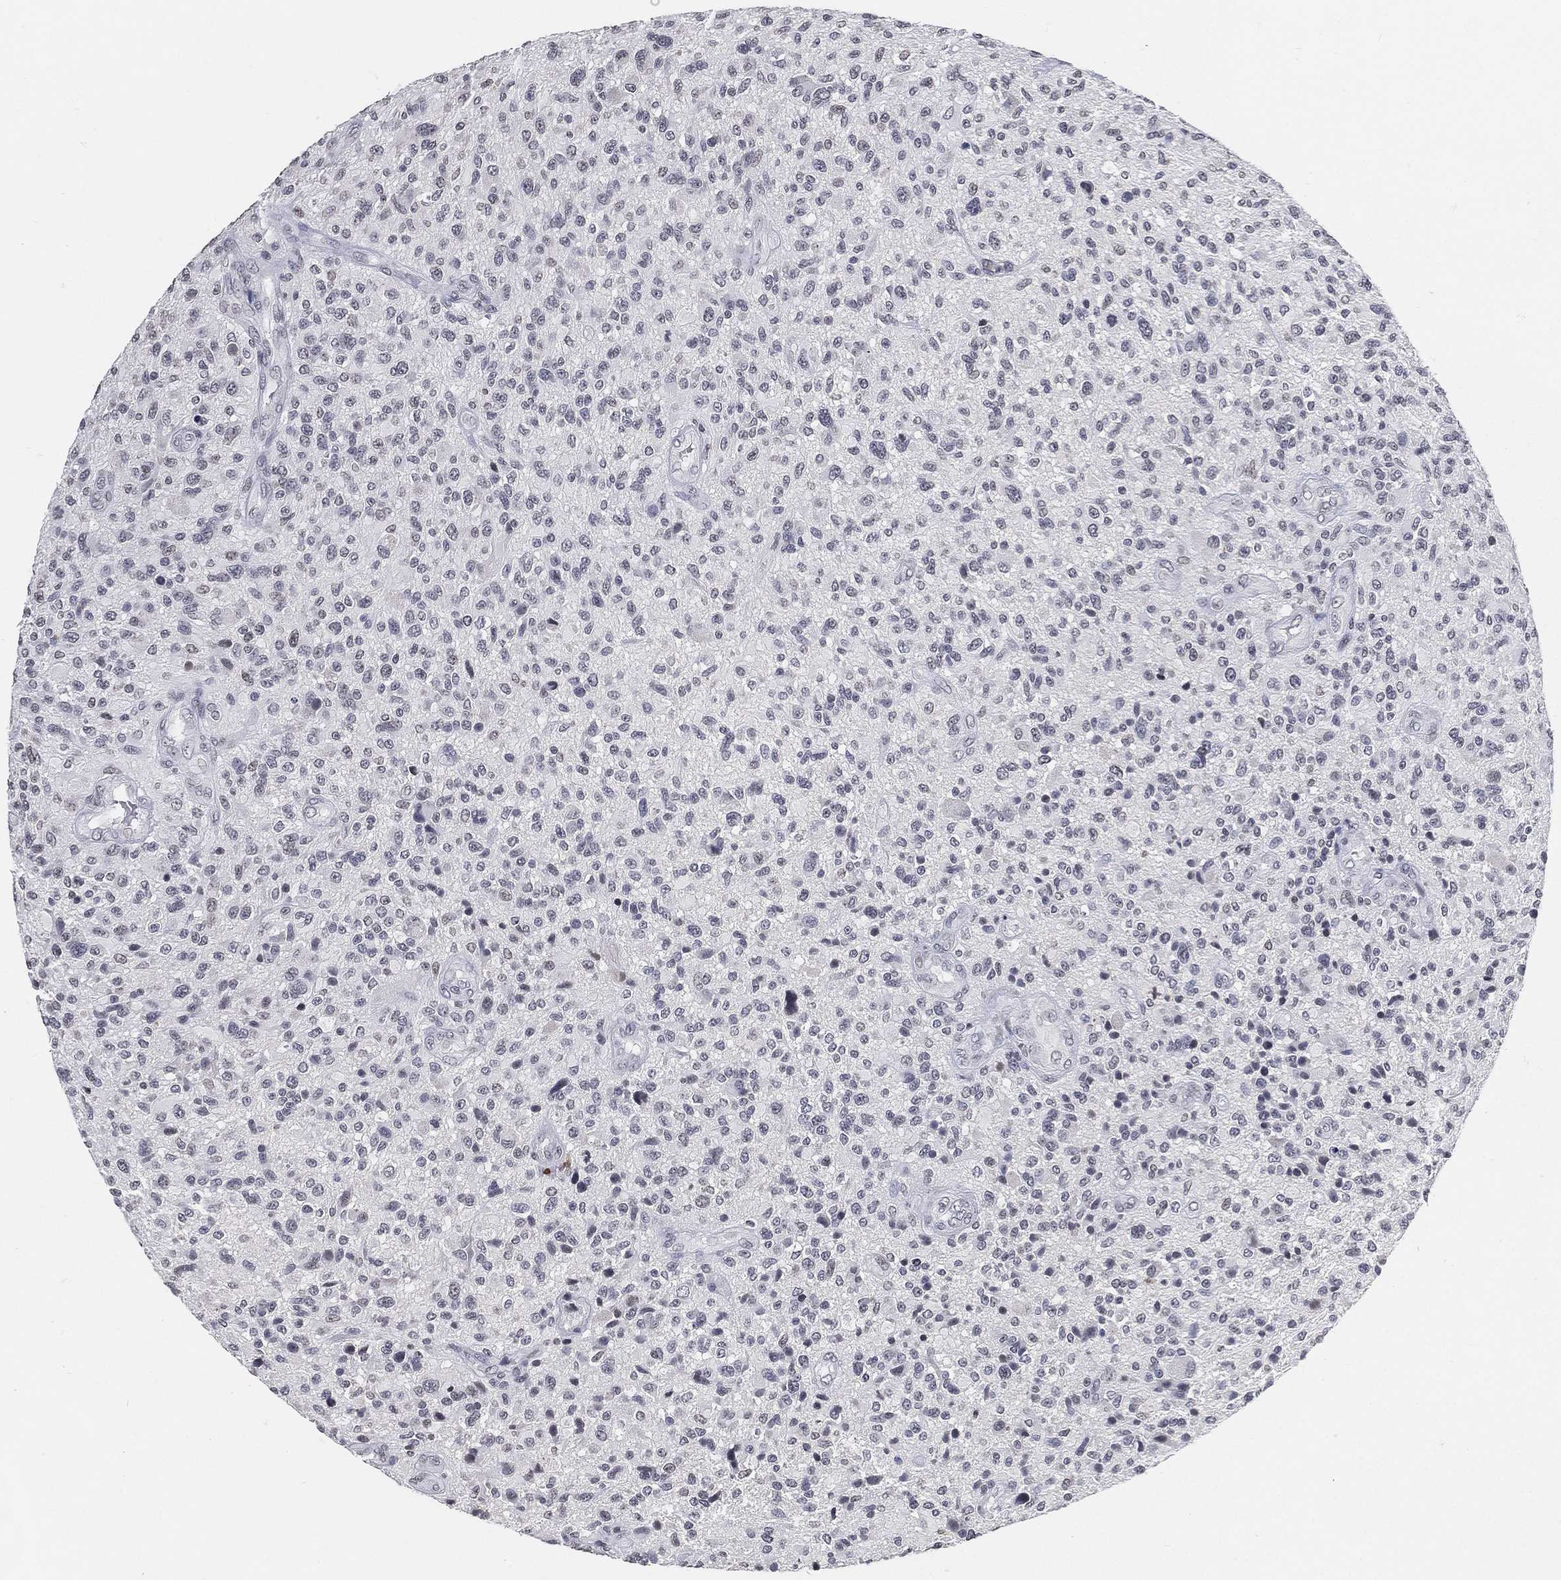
{"staining": {"intensity": "negative", "quantity": "none", "location": "none"}, "tissue": "glioma", "cell_type": "Tumor cells", "image_type": "cancer", "snomed": [{"axis": "morphology", "description": "Glioma, malignant, High grade"}, {"axis": "topography", "description": "Brain"}], "caption": "IHC photomicrograph of human malignant glioma (high-grade) stained for a protein (brown), which displays no expression in tumor cells.", "gene": "ARG1", "patient": {"sex": "male", "age": 47}}